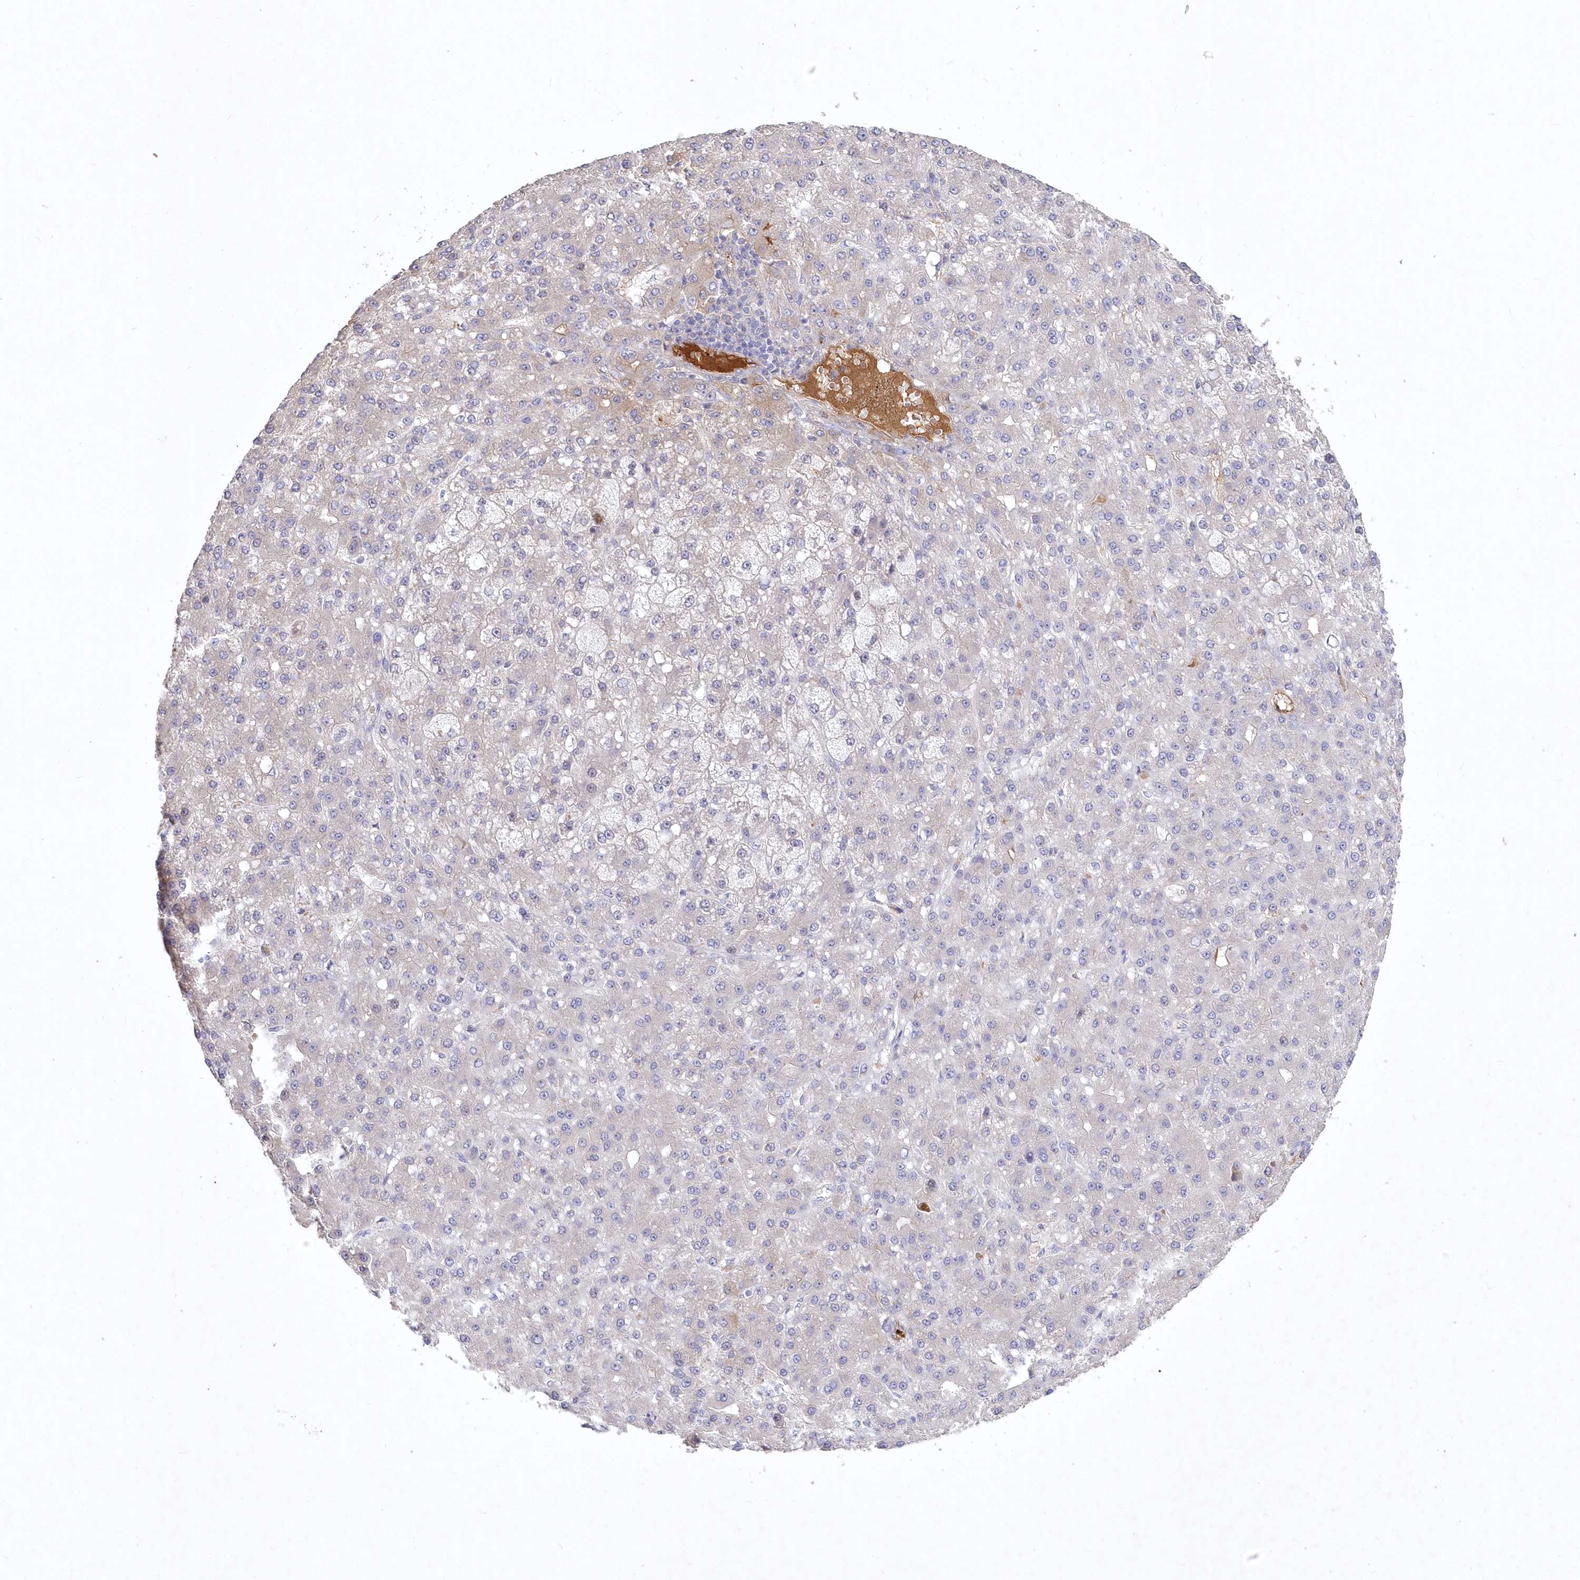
{"staining": {"intensity": "negative", "quantity": "none", "location": "none"}, "tissue": "liver cancer", "cell_type": "Tumor cells", "image_type": "cancer", "snomed": [{"axis": "morphology", "description": "Carcinoma, Hepatocellular, NOS"}, {"axis": "topography", "description": "Liver"}], "caption": "Immunohistochemistry (IHC) micrograph of hepatocellular carcinoma (liver) stained for a protein (brown), which shows no staining in tumor cells.", "gene": "WBP1L", "patient": {"sex": "male", "age": 67}}